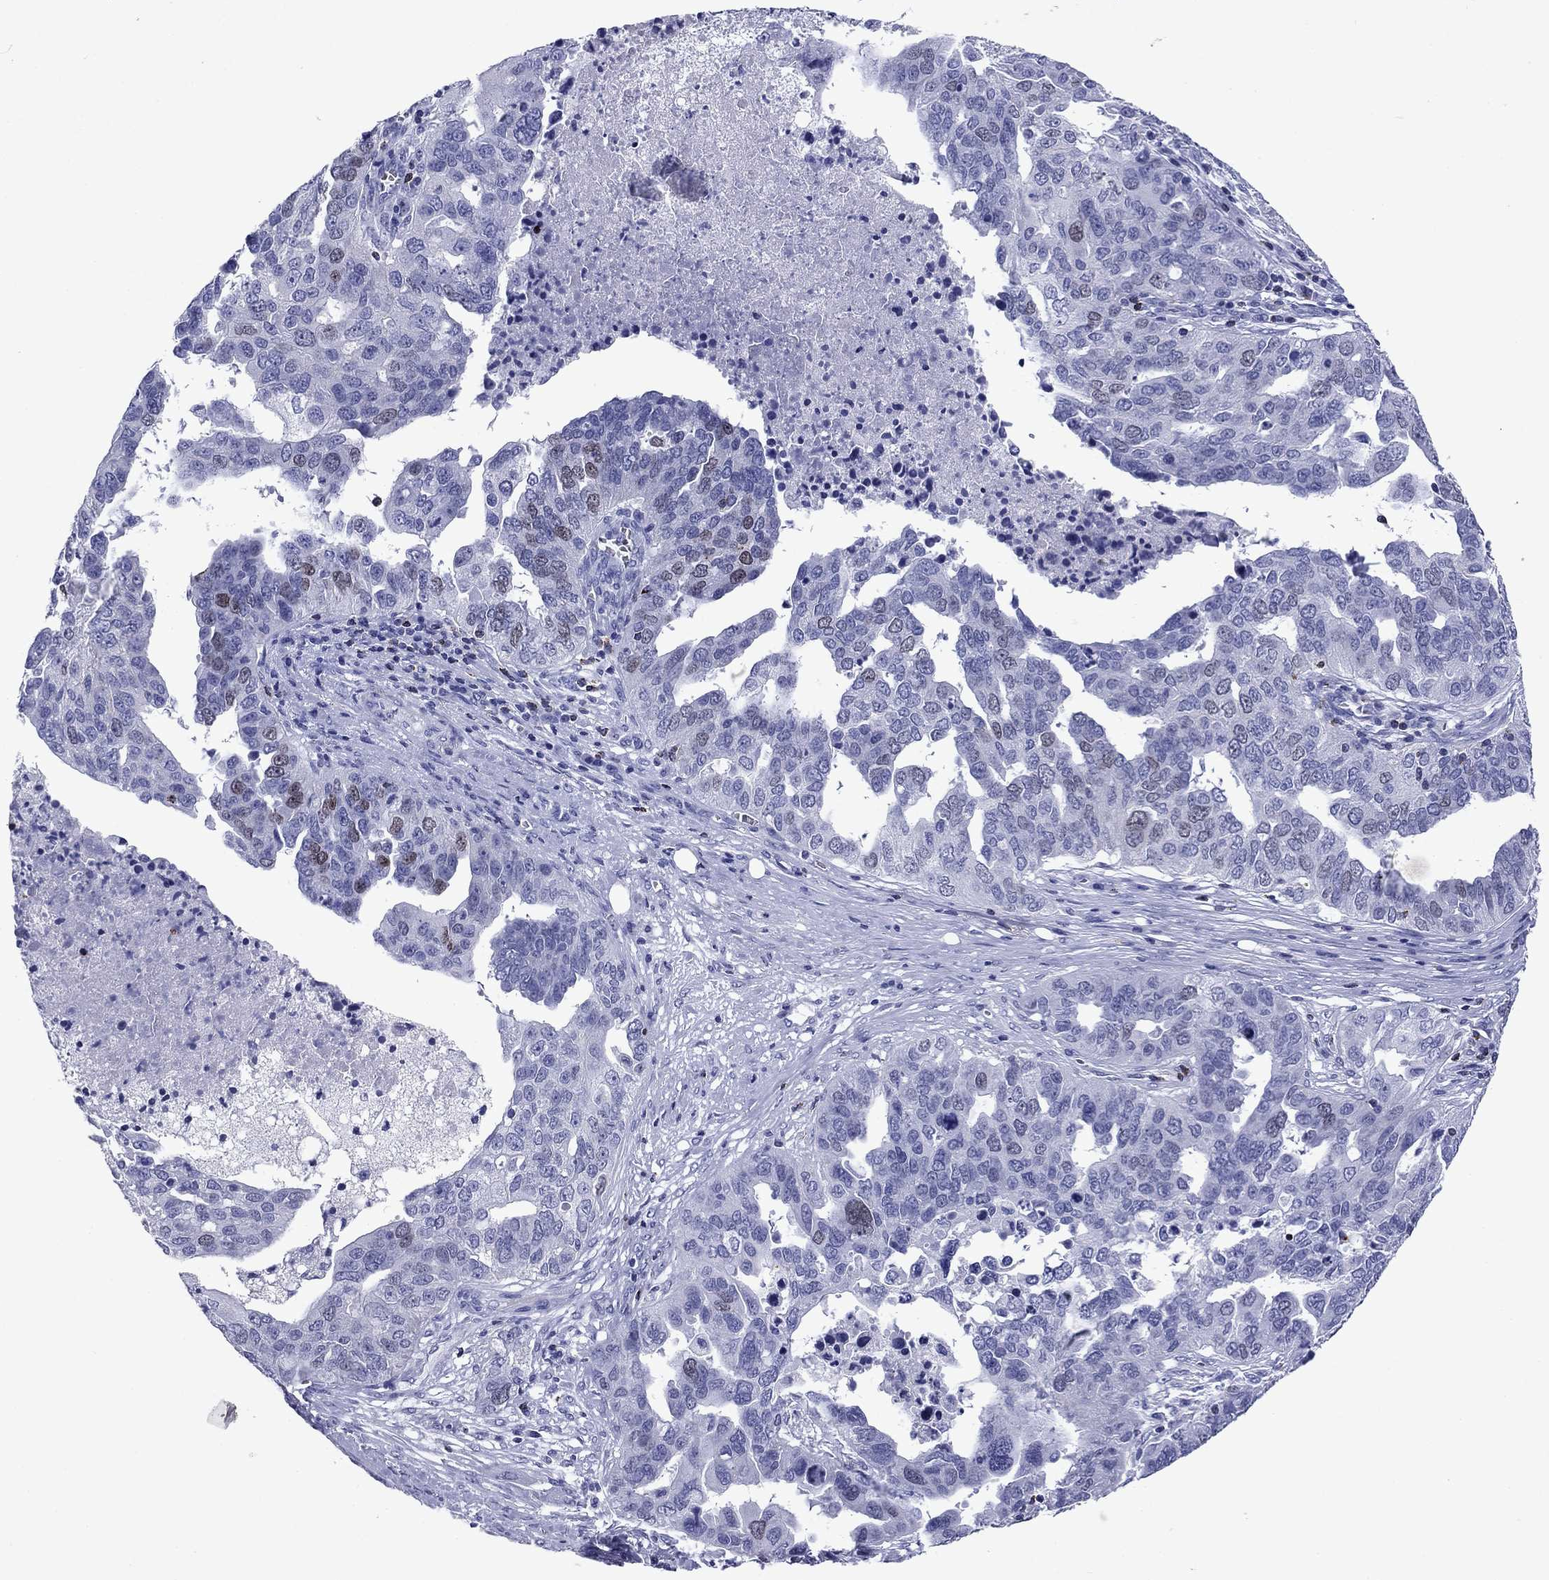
{"staining": {"intensity": "weak", "quantity": "<25%", "location": "nuclear"}, "tissue": "ovarian cancer", "cell_type": "Tumor cells", "image_type": "cancer", "snomed": [{"axis": "morphology", "description": "Carcinoma, endometroid"}, {"axis": "topography", "description": "Soft tissue"}, {"axis": "topography", "description": "Ovary"}], "caption": "A high-resolution micrograph shows immunohistochemistry staining of ovarian cancer, which displays no significant staining in tumor cells. Brightfield microscopy of IHC stained with DAB (3,3'-diaminobenzidine) (brown) and hematoxylin (blue), captured at high magnification.", "gene": "GZMK", "patient": {"sex": "female", "age": 52}}